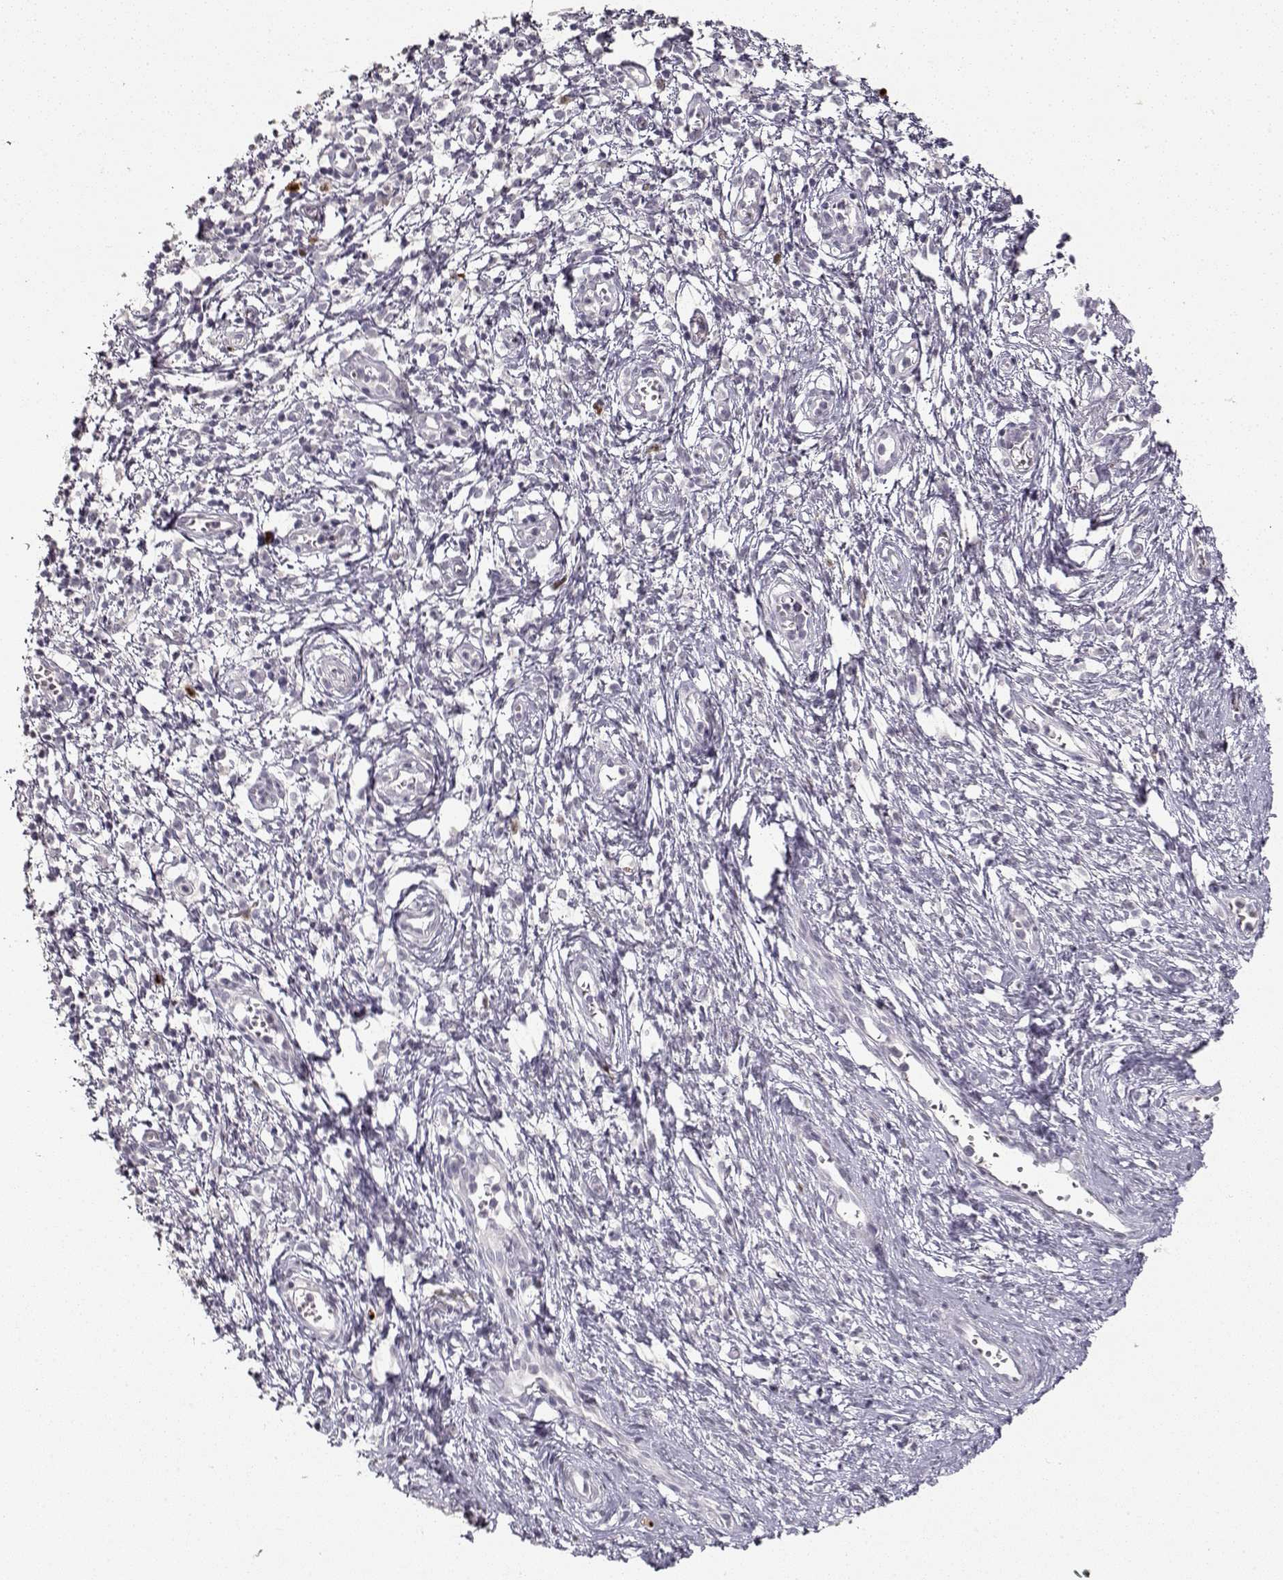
{"staining": {"intensity": "negative", "quantity": "none", "location": "none"}, "tissue": "cervical cancer", "cell_type": "Tumor cells", "image_type": "cancer", "snomed": [{"axis": "morphology", "description": "Squamous cell carcinoma, NOS"}, {"axis": "topography", "description": "Cervix"}], "caption": "A histopathology image of squamous cell carcinoma (cervical) stained for a protein shows no brown staining in tumor cells.", "gene": "S100B", "patient": {"sex": "female", "age": 30}}